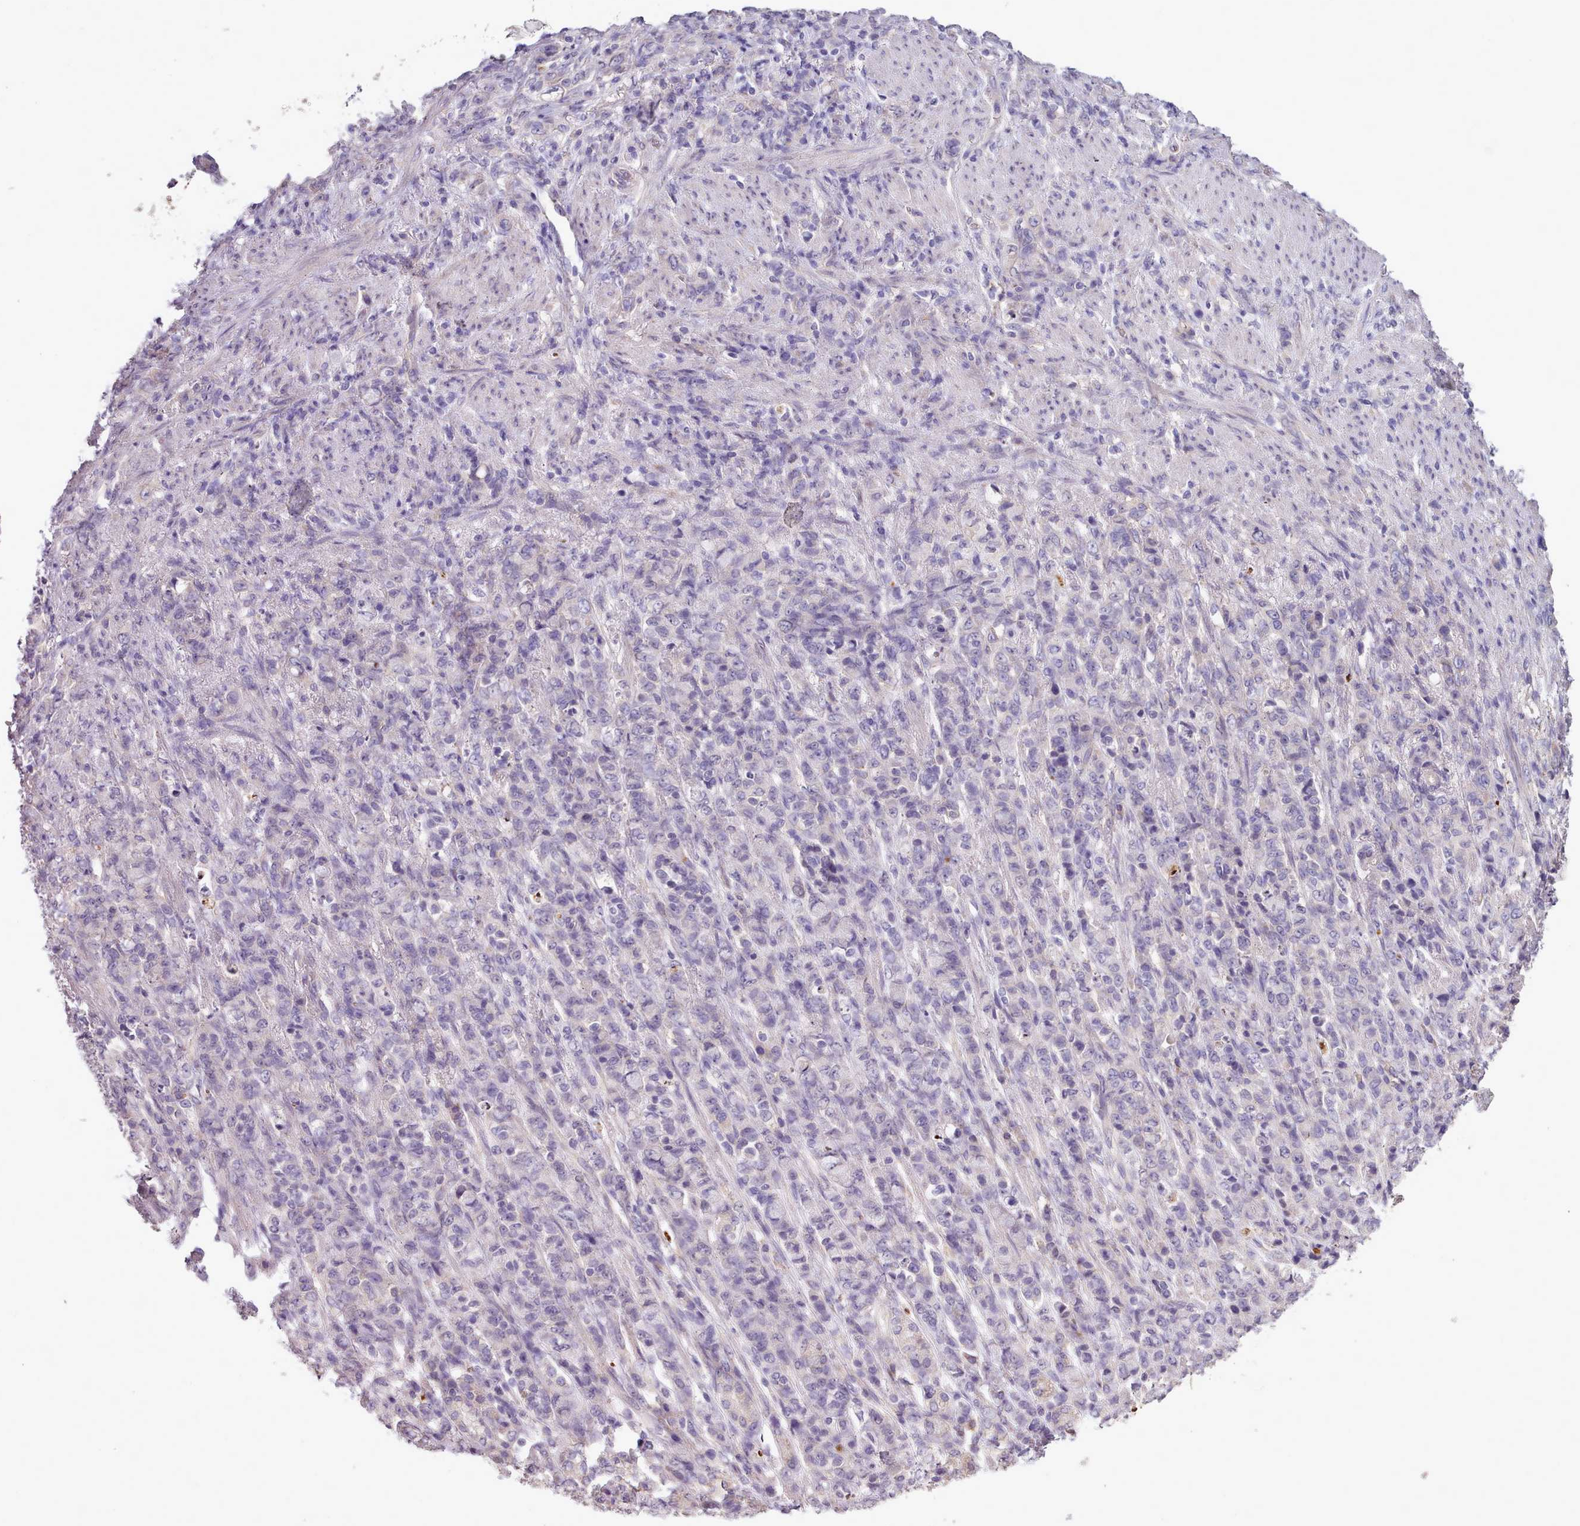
{"staining": {"intensity": "negative", "quantity": "none", "location": "none"}, "tissue": "stomach cancer", "cell_type": "Tumor cells", "image_type": "cancer", "snomed": [{"axis": "morphology", "description": "Adenocarcinoma, NOS"}, {"axis": "topography", "description": "Stomach"}], "caption": "Stomach cancer (adenocarcinoma) stained for a protein using IHC reveals no expression tumor cells.", "gene": "DPF1", "patient": {"sex": "female", "age": 79}}